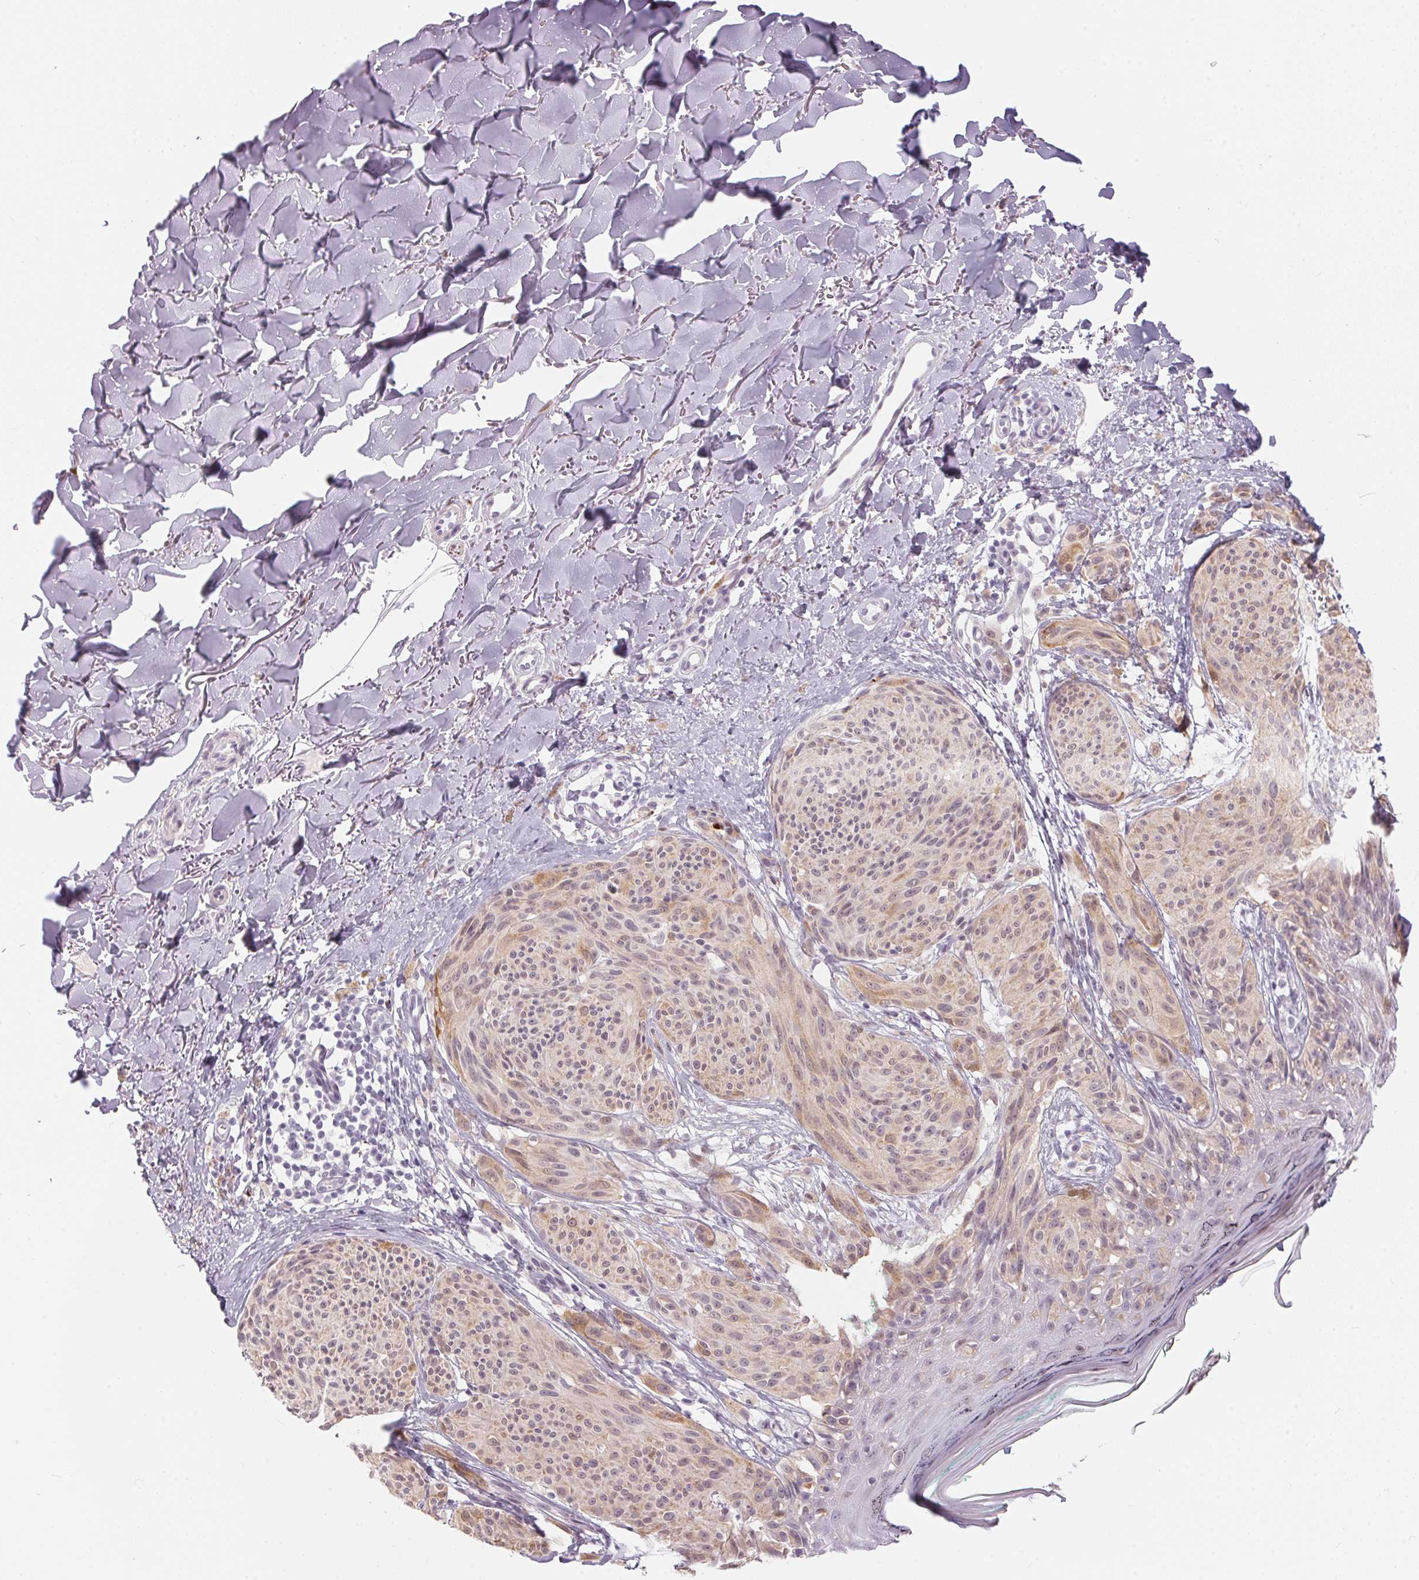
{"staining": {"intensity": "weak", "quantity": "25%-75%", "location": "cytoplasmic/membranous"}, "tissue": "melanoma", "cell_type": "Tumor cells", "image_type": "cancer", "snomed": [{"axis": "morphology", "description": "Malignant melanoma, NOS"}, {"axis": "topography", "description": "Skin"}], "caption": "DAB (3,3'-diaminobenzidine) immunohistochemical staining of human melanoma shows weak cytoplasmic/membranous protein expression in about 25%-75% of tumor cells.", "gene": "CADPS", "patient": {"sex": "female", "age": 87}}